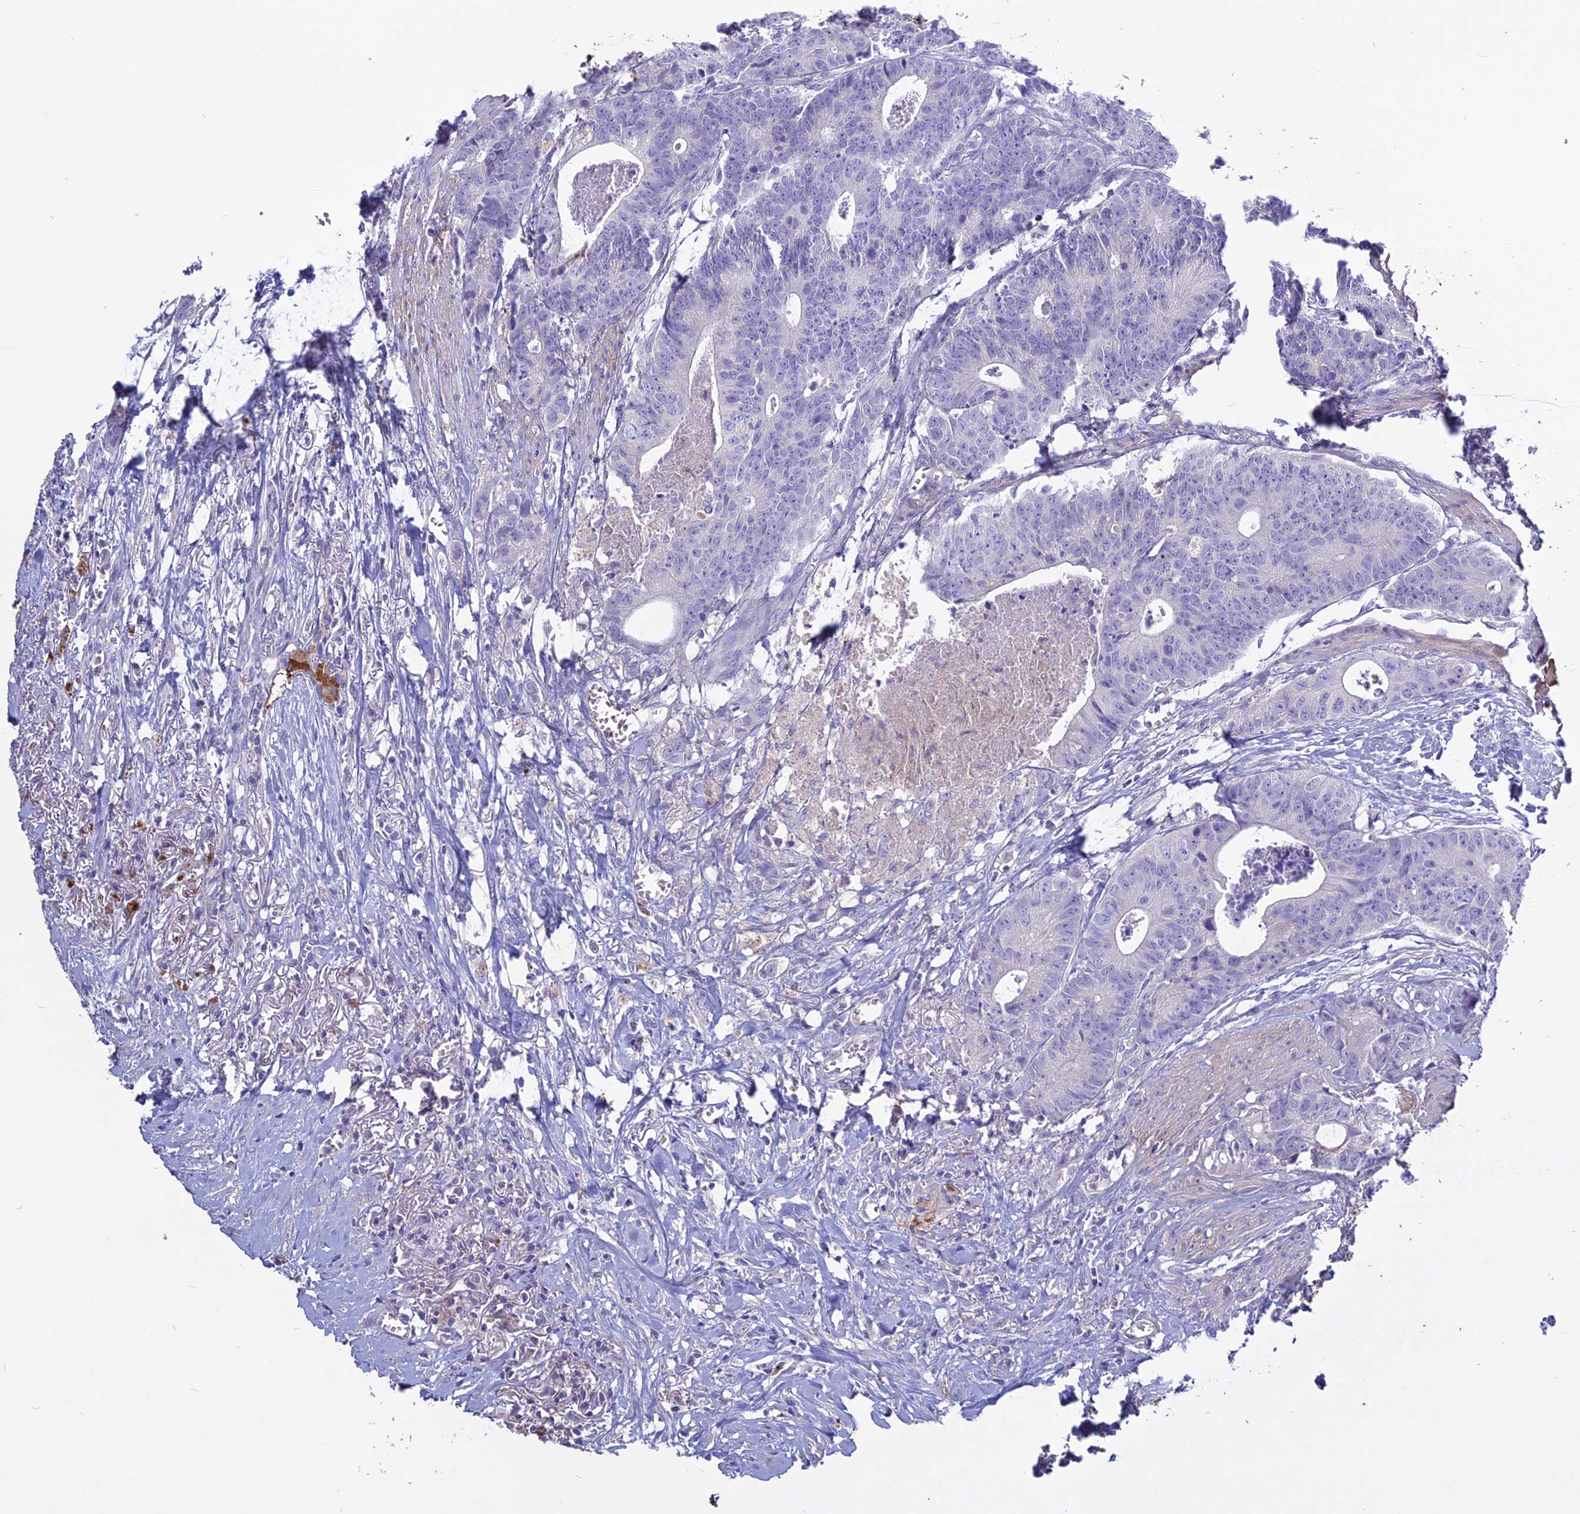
{"staining": {"intensity": "negative", "quantity": "none", "location": "none"}, "tissue": "colorectal cancer", "cell_type": "Tumor cells", "image_type": "cancer", "snomed": [{"axis": "morphology", "description": "Adenocarcinoma, NOS"}, {"axis": "topography", "description": "Colon"}], "caption": "High magnification brightfield microscopy of colorectal cancer (adenocarcinoma) stained with DAB (brown) and counterstained with hematoxylin (blue): tumor cells show no significant expression.", "gene": "CLEC2L", "patient": {"sex": "female", "age": 57}}